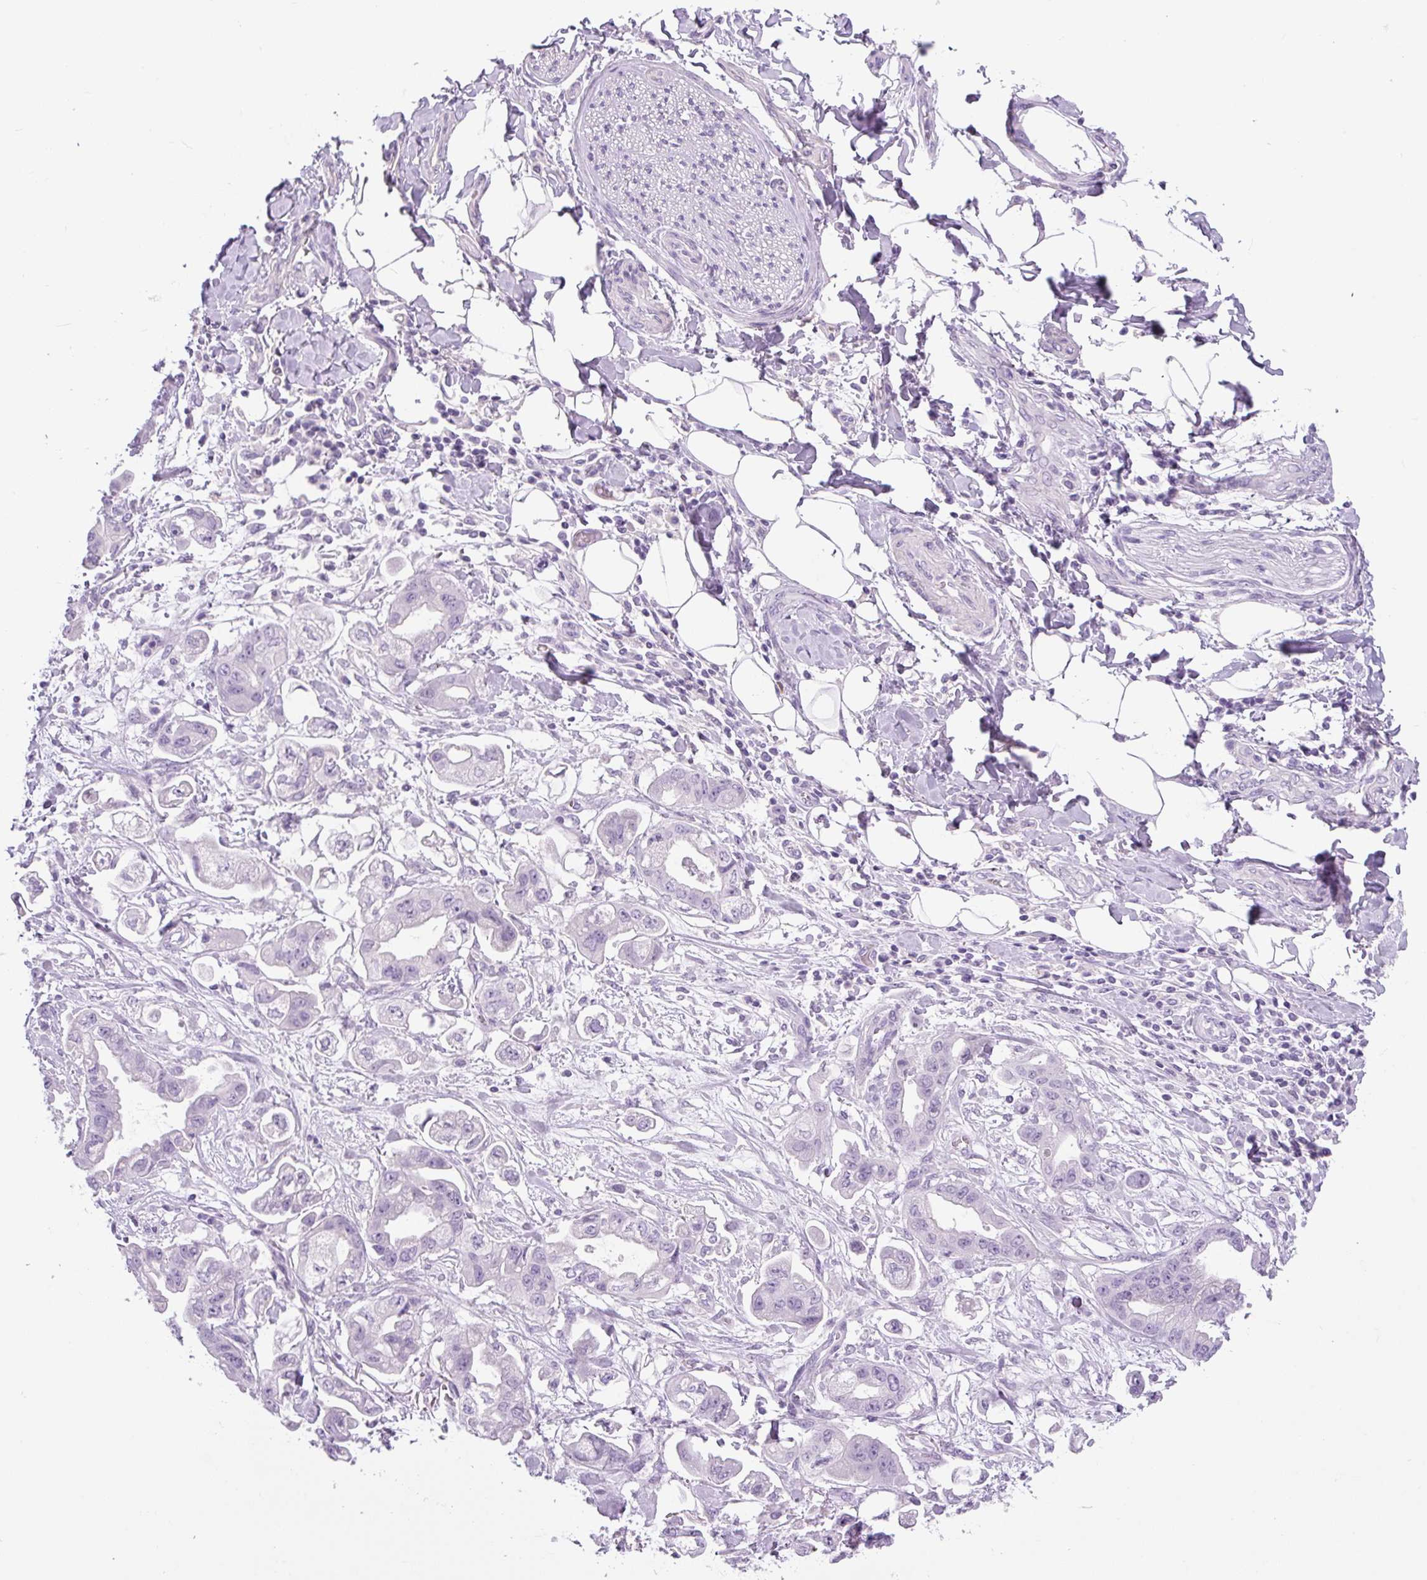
{"staining": {"intensity": "negative", "quantity": "none", "location": "none"}, "tissue": "stomach cancer", "cell_type": "Tumor cells", "image_type": "cancer", "snomed": [{"axis": "morphology", "description": "Adenocarcinoma, NOS"}, {"axis": "topography", "description": "Stomach"}], "caption": "The photomicrograph displays no staining of tumor cells in stomach adenocarcinoma.", "gene": "UBL3", "patient": {"sex": "male", "age": 62}}